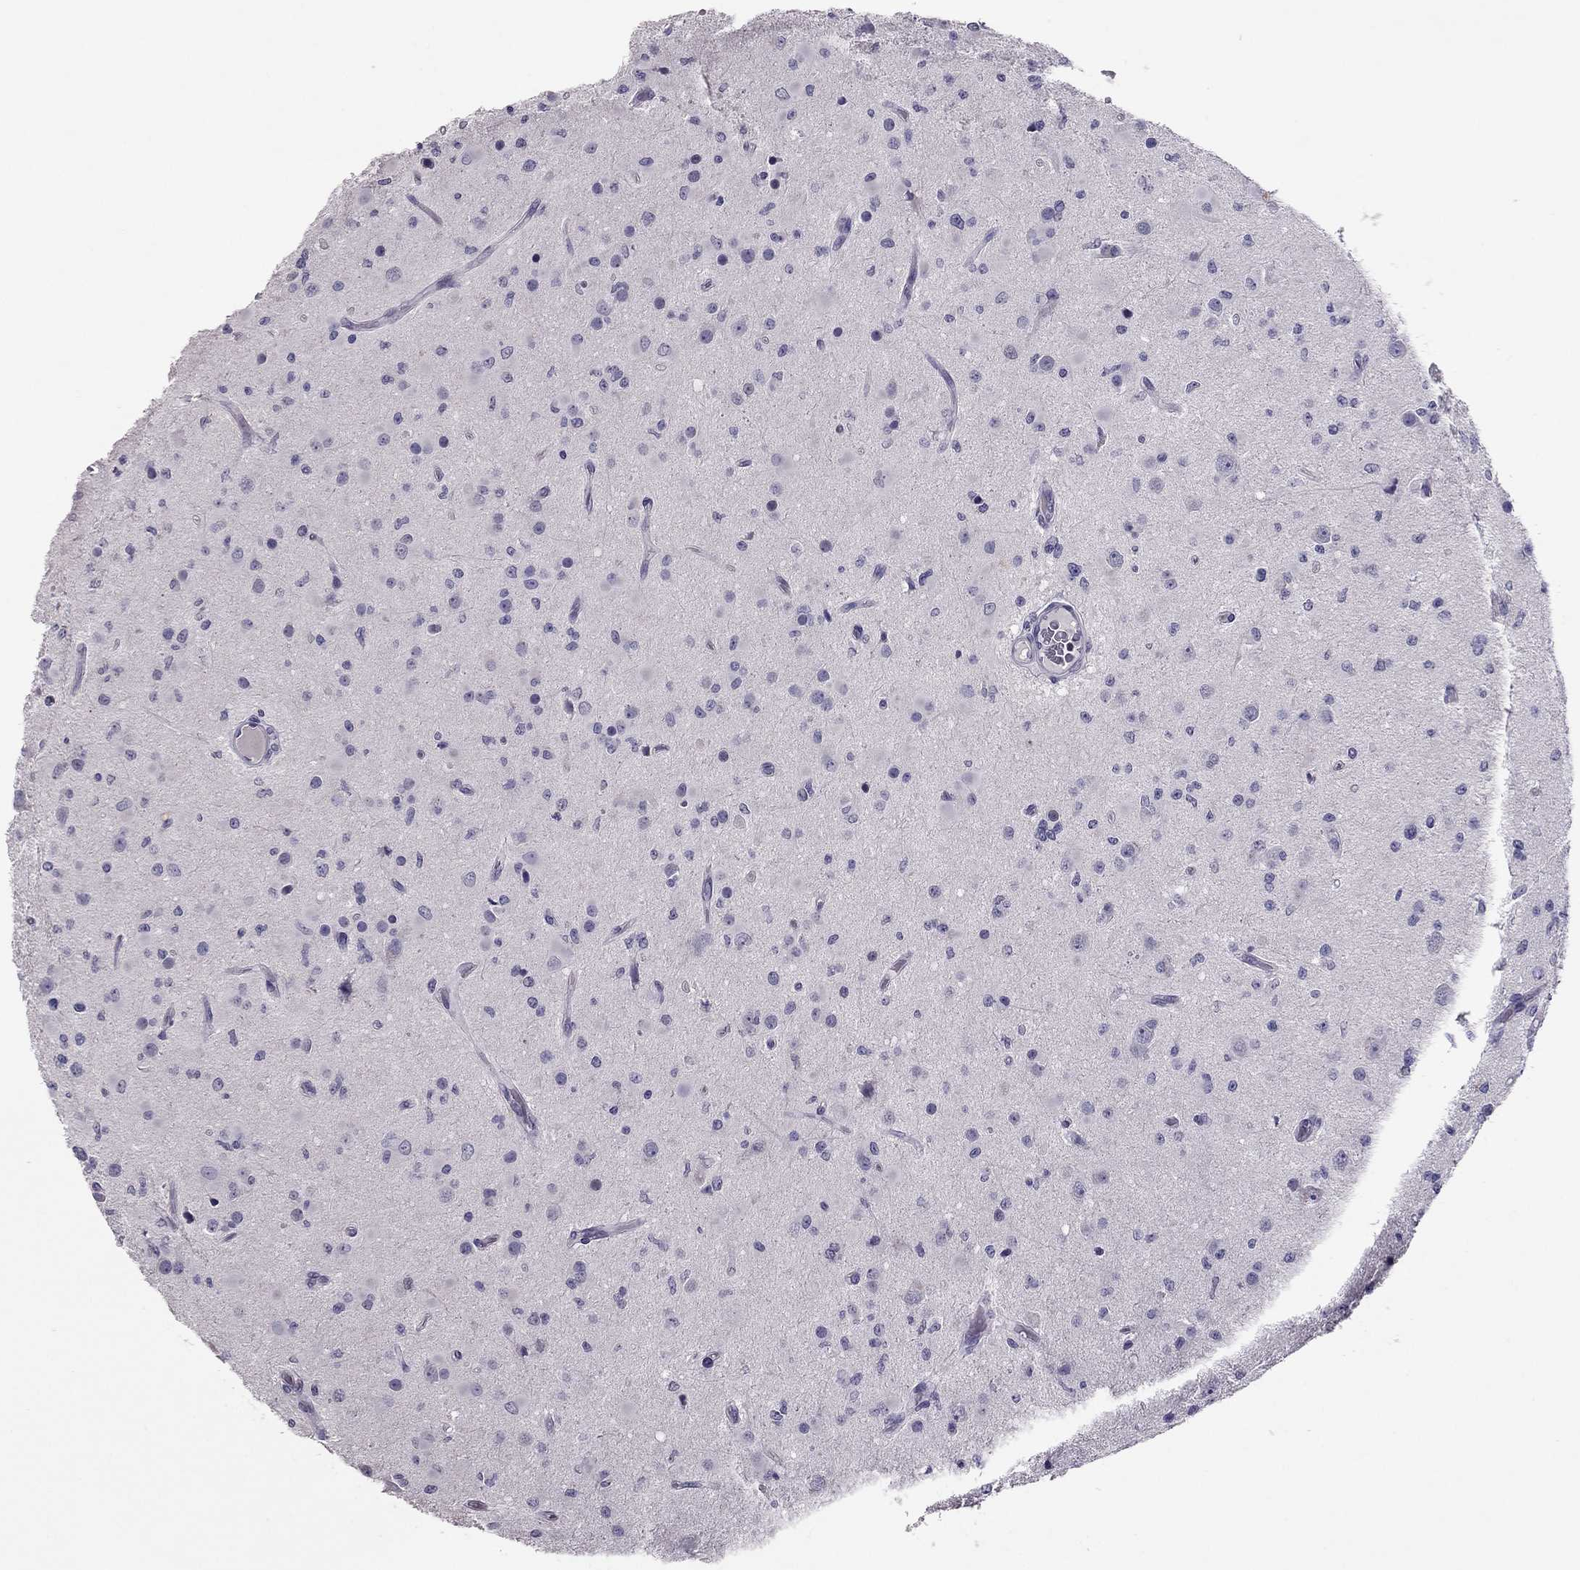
{"staining": {"intensity": "negative", "quantity": "none", "location": "none"}, "tissue": "glioma", "cell_type": "Tumor cells", "image_type": "cancer", "snomed": [{"axis": "morphology", "description": "Glioma, malignant, Low grade"}, {"axis": "topography", "description": "Brain"}], "caption": "Image shows no protein staining in tumor cells of glioma tissue.", "gene": "RHO", "patient": {"sex": "female", "age": 45}}